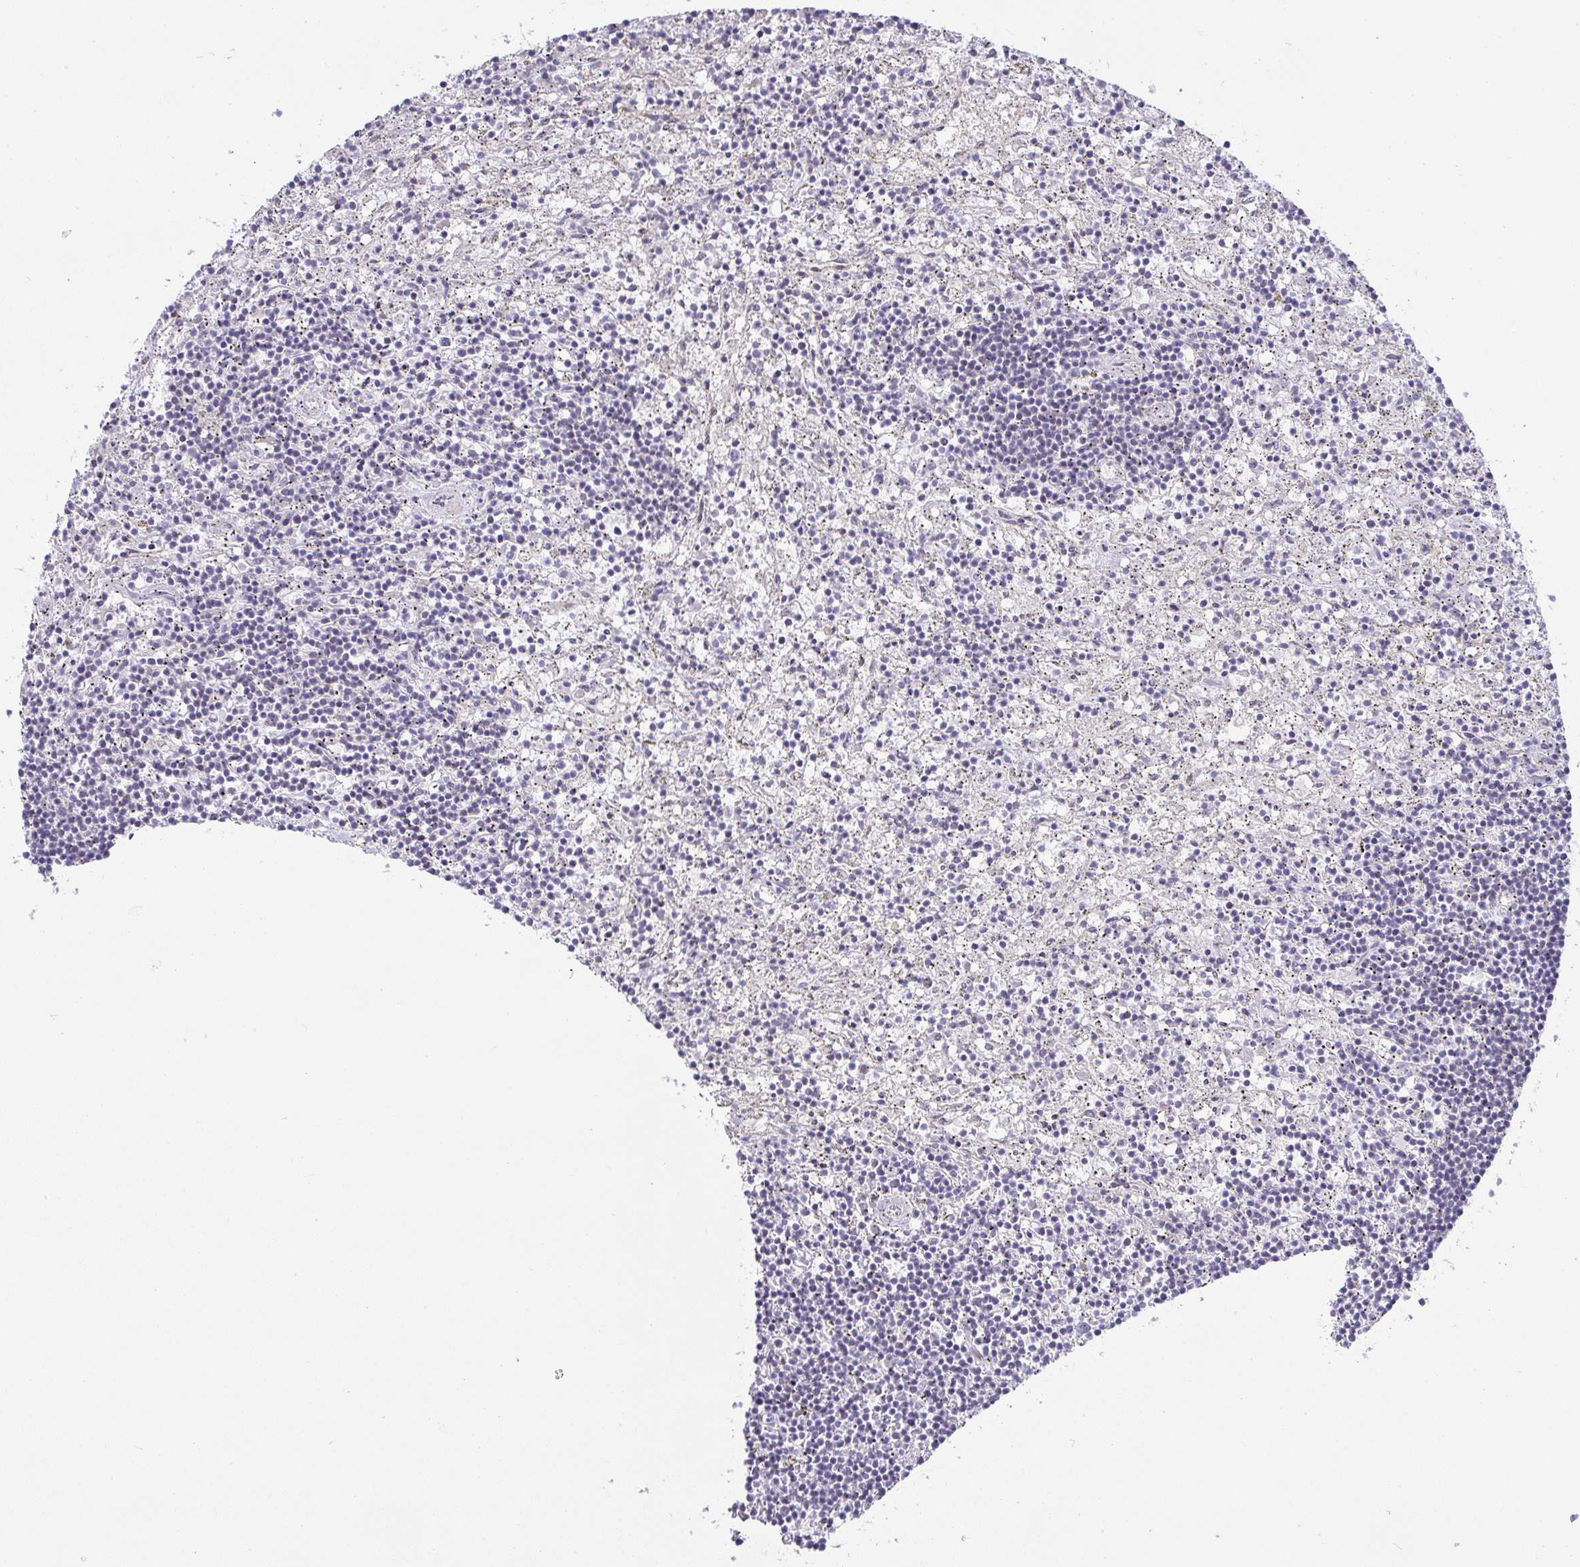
{"staining": {"intensity": "negative", "quantity": "none", "location": "none"}, "tissue": "lymphoma", "cell_type": "Tumor cells", "image_type": "cancer", "snomed": [{"axis": "morphology", "description": "Malignant lymphoma, non-Hodgkin's type, Low grade"}, {"axis": "topography", "description": "Spleen"}], "caption": "Immunohistochemistry of human lymphoma displays no expression in tumor cells.", "gene": "LIPE", "patient": {"sex": "male", "age": 76}}